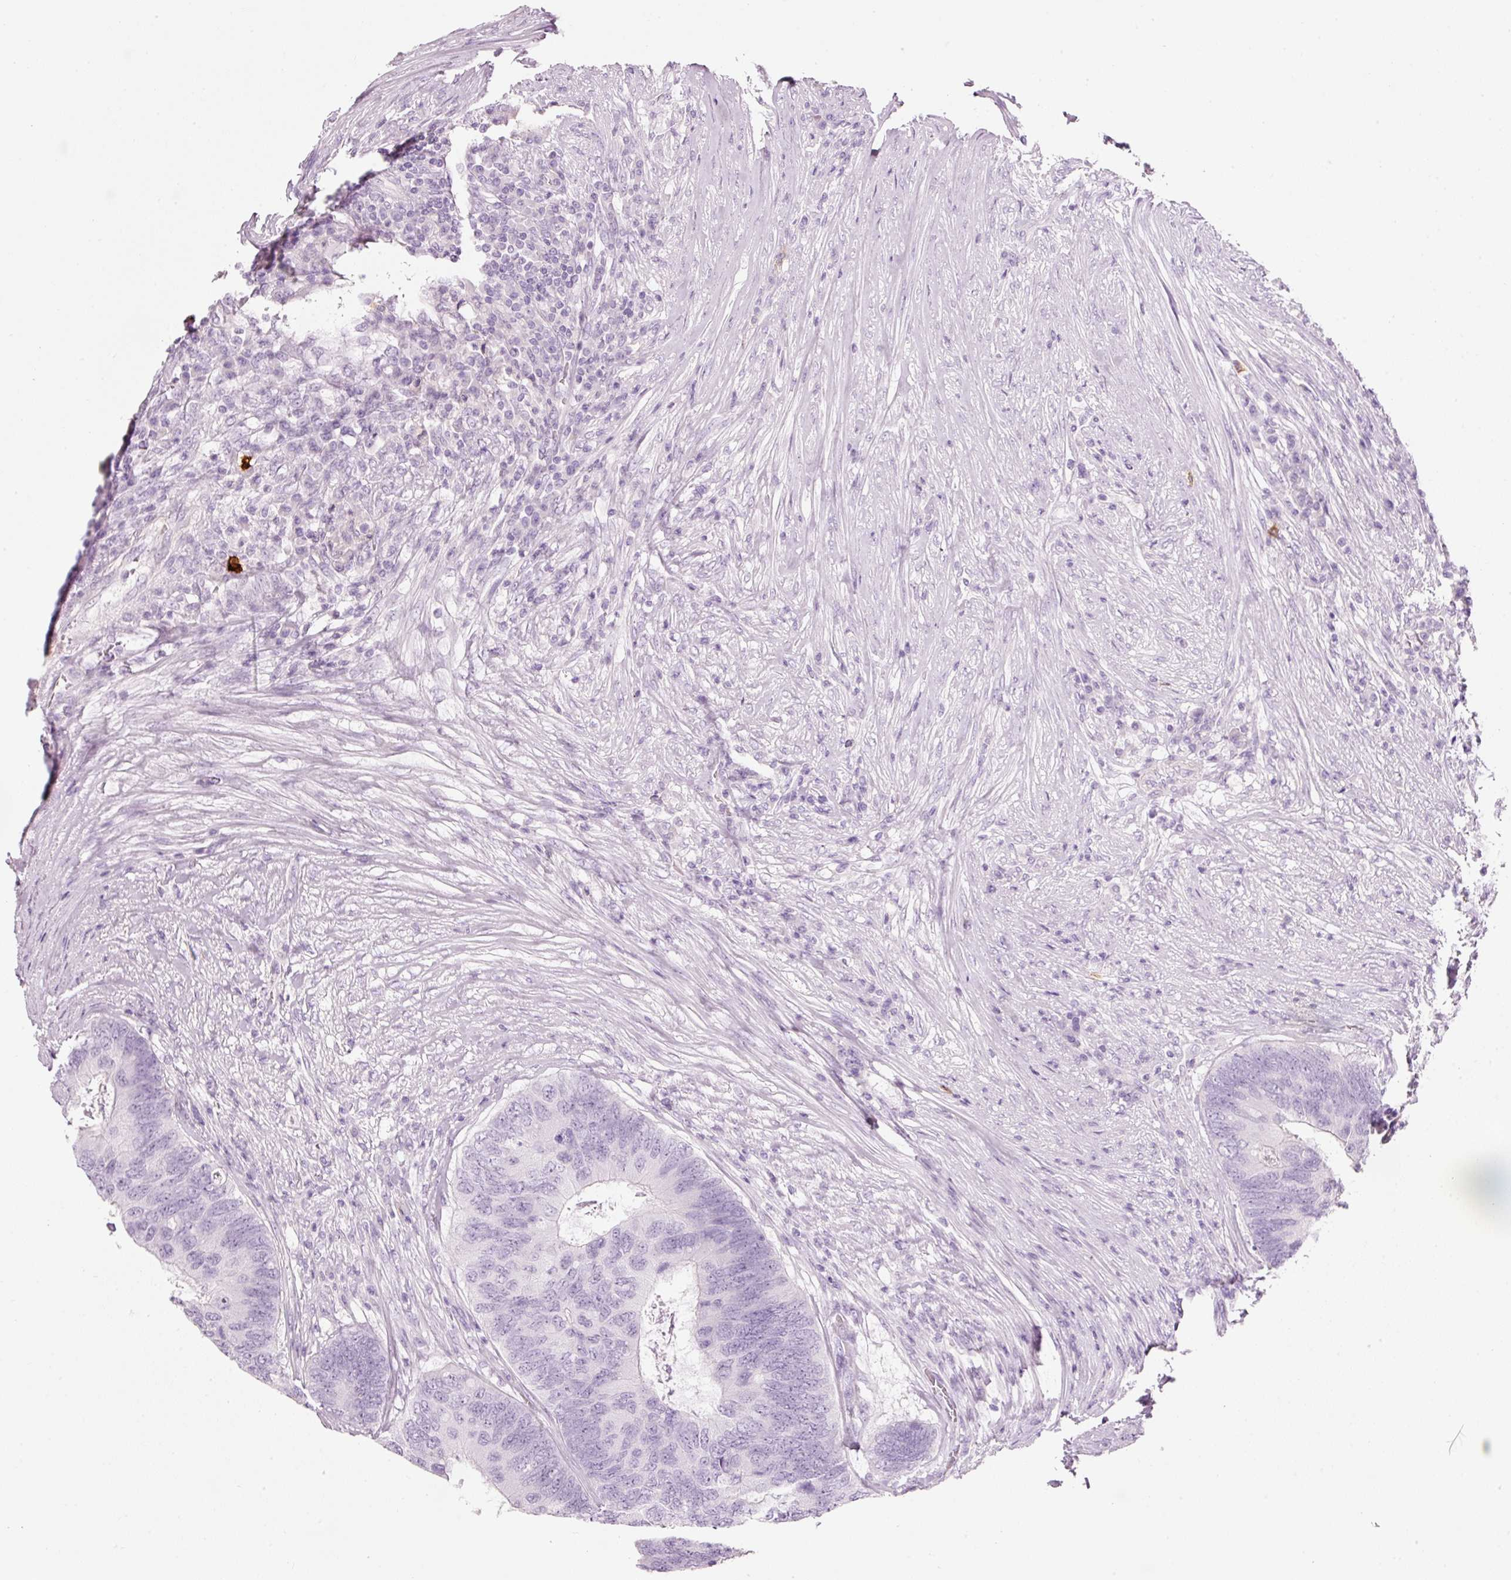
{"staining": {"intensity": "negative", "quantity": "none", "location": "none"}, "tissue": "colorectal cancer", "cell_type": "Tumor cells", "image_type": "cancer", "snomed": [{"axis": "morphology", "description": "Adenocarcinoma, NOS"}, {"axis": "topography", "description": "Colon"}], "caption": "Tumor cells are negative for brown protein staining in colorectal cancer. (Brightfield microscopy of DAB (3,3'-diaminobenzidine) immunohistochemistry at high magnification).", "gene": "CMA1", "patient": {"sex": "female", "age": 67}}